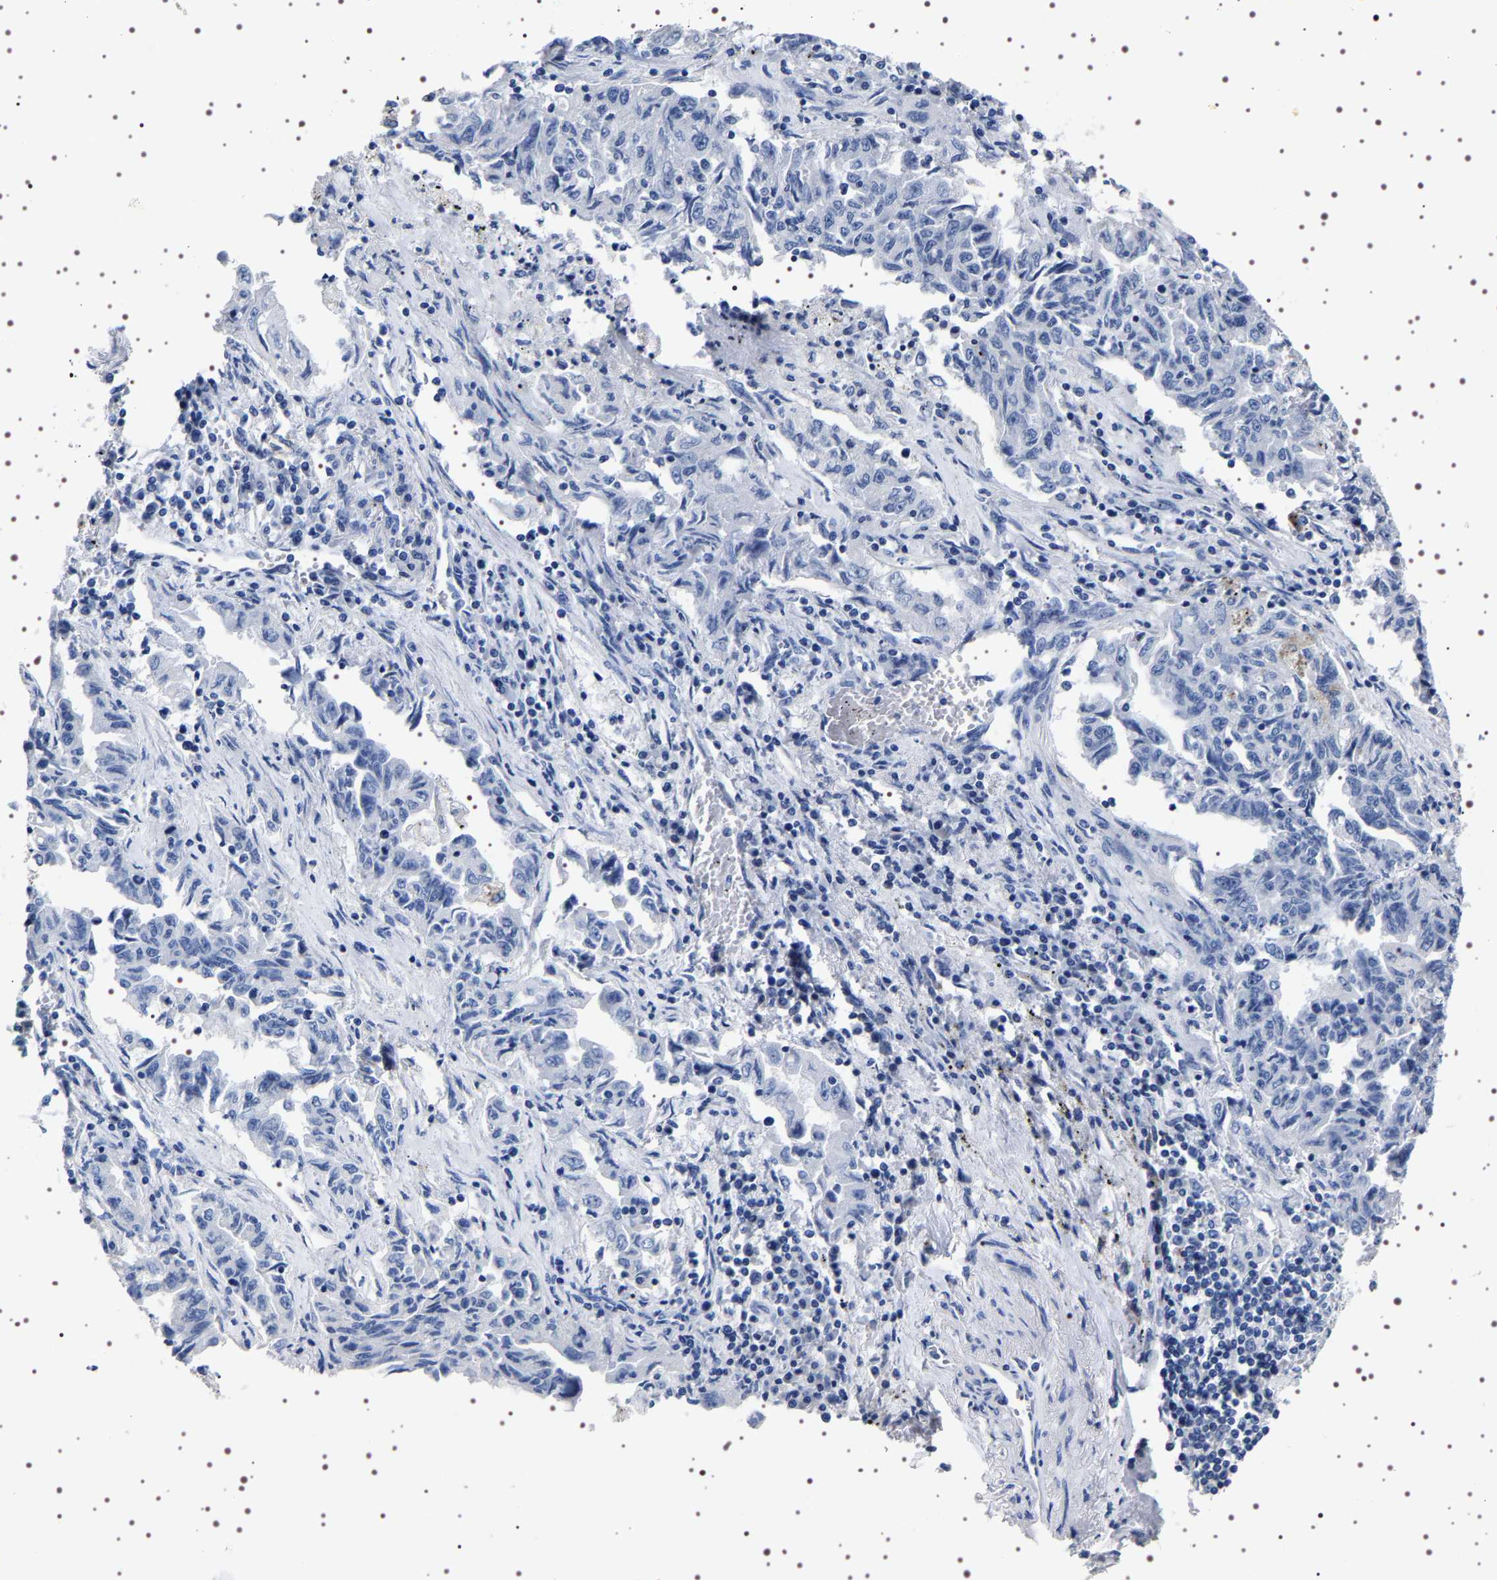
{"staining": {"intensity": "negative", "quantity": "none", "location": "none"}, "tissue": "lung cancer", "cell_type": "Tumor cells", "image_type": "cancer", "snomed": [{"axis": "morphology", "description": "Adenocarcinoma, NOS"}, {"axis": "topography", "description": "Lung"}], "caption": "A histopathology image of human lung adenocarcinoma is negative for staining in tumor cells. (Stains: DAB immunohistochemistry with hematoxylin counter stain, Microscopy: brightfield microscopy at high magnification).", "gene": "UBQLN3", "patient": {"sex": "female", "age": 51}}